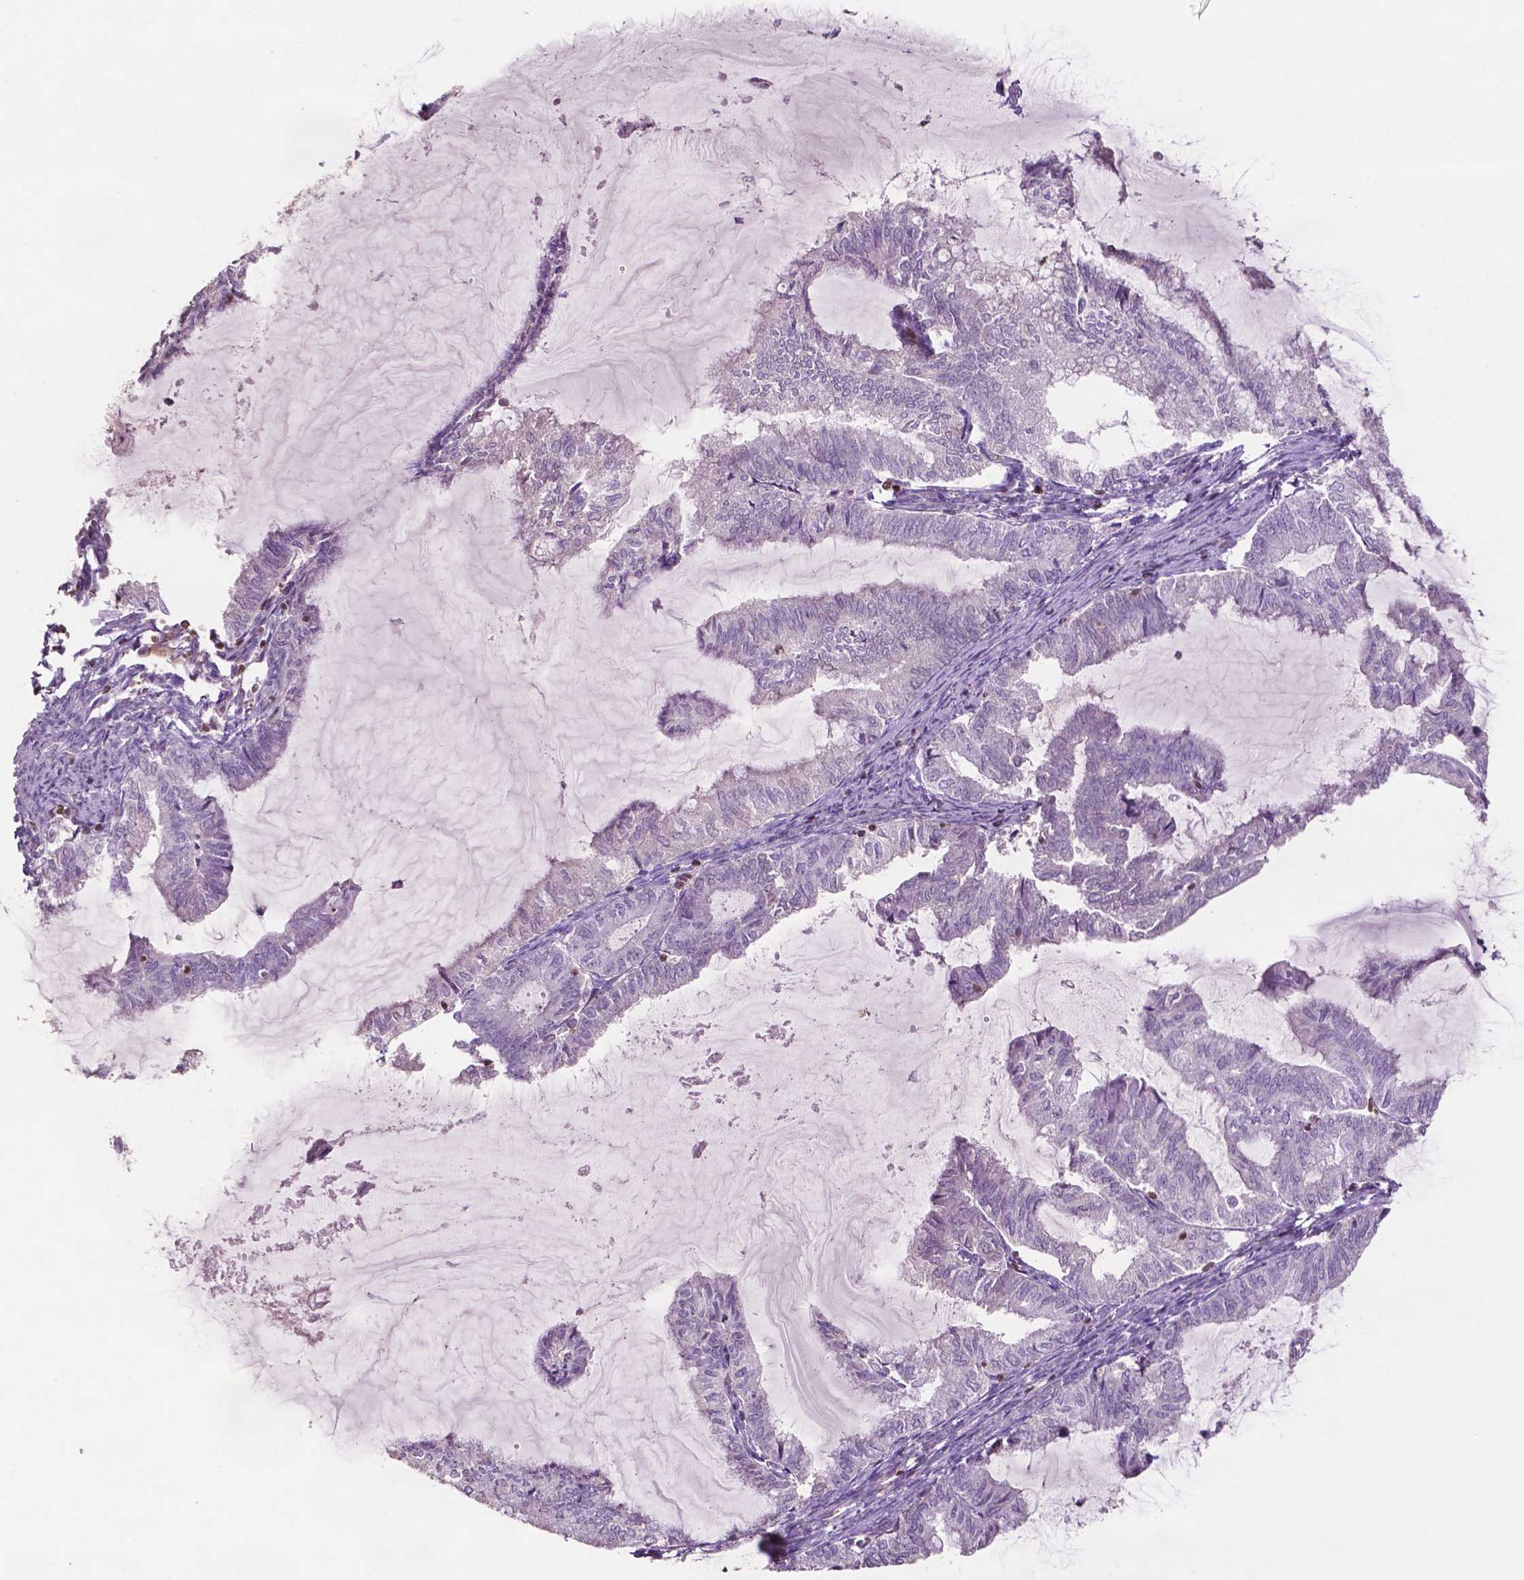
{"staining": {"intensity": "negative", "quantity": "none", "location": "none"}, "tissue": "endometrial cancer", "cell_type": "Tumor cells", "image_type": "cancer", "snomed": [{"axis": "morphology", "description": "Adenocarcinoma, NOS"}, {"axis": "topography", "description": "Endometrium"}], "caption": "A high-resolution histopathology image shows immunohistochemistry (IHC) staining of endometrial cancer (adenocarcinoma), which demonstrates no significant positivity in tumor cells.", "gene": "TBC1D10C", "patient": {"sex": "female", "age": 79}}